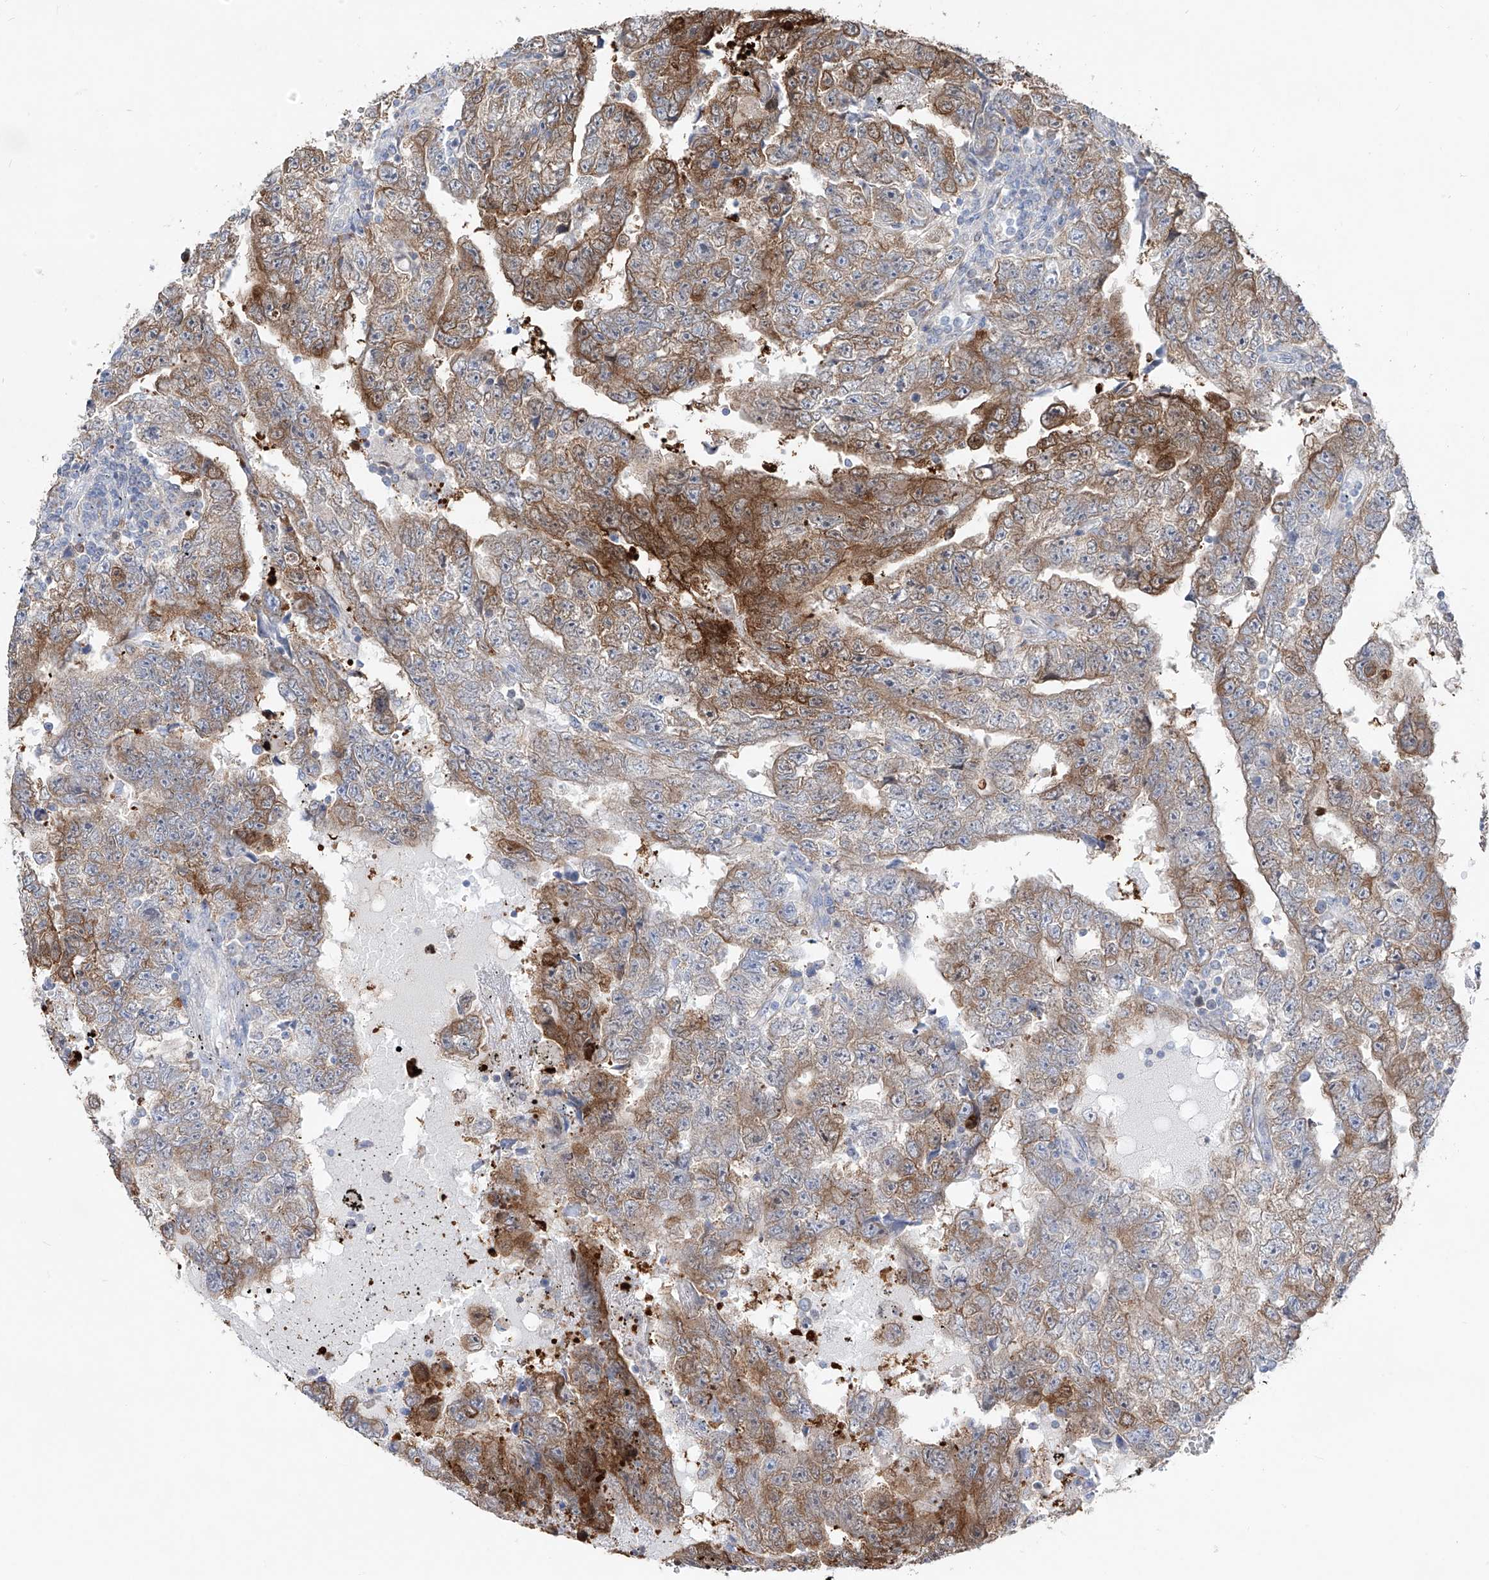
{"staining": {"intensity": "moderate", "quantity": "25%-75%", "location": "cytoplasmic/membranous"}, "tissue": "testis cancer", "cell_type": "Tumor cells", "image_type": "cancer", "snomed": [{"axis": "morphology", "description": "Carcinoma, Embryonal, NOS"}, {"axis": "topography", "description": "Testis"}], "caption": "Testis embryonal carcinoma stained for a protein (brown) shows moderate cytoplasmic/membranous positive staining in approximately 25%-75% of tumor cells.", "gene": "UFL1", "patient": {"sex": "male", "age": 25}}